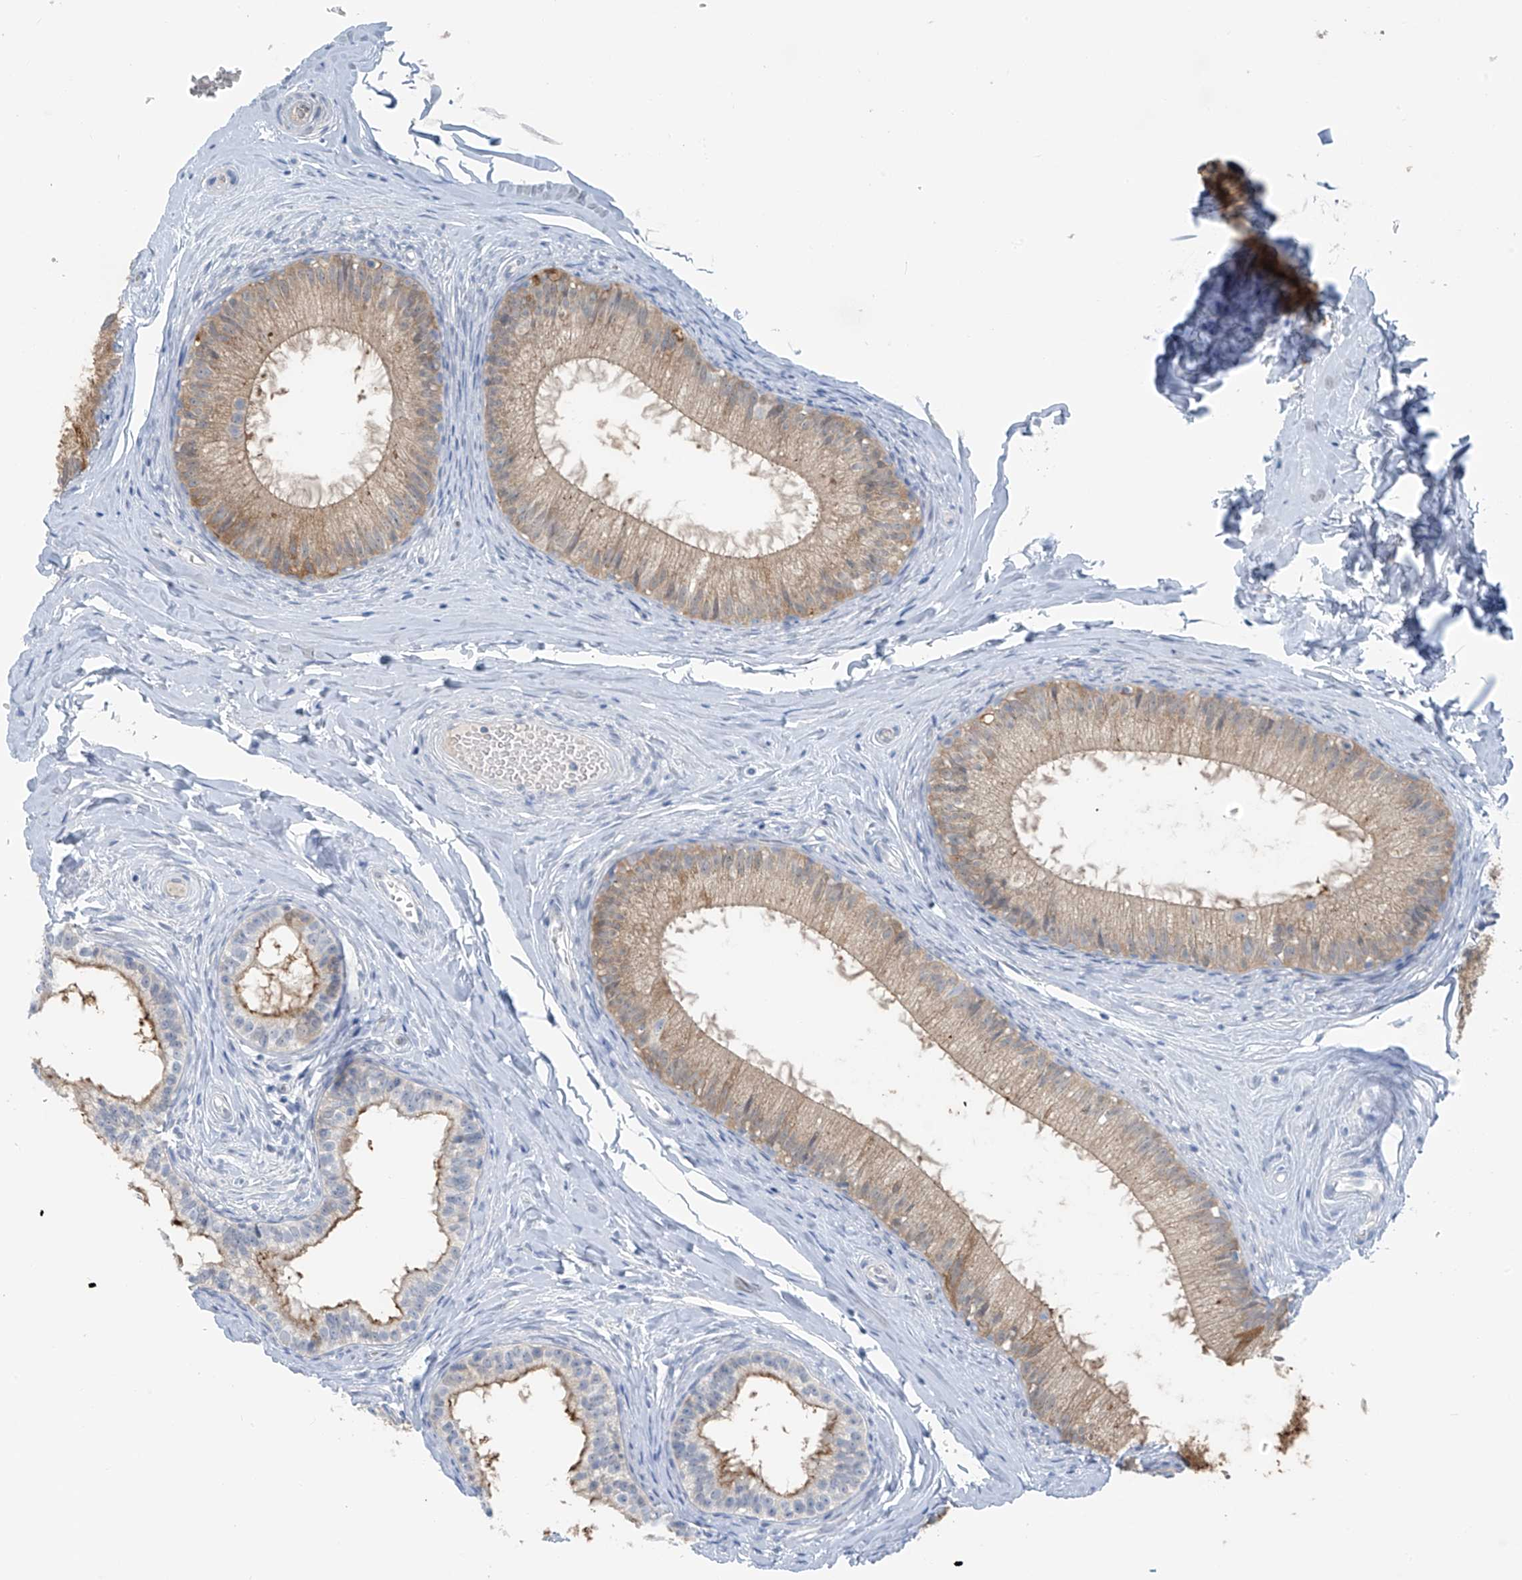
{"staining": {"intensity": "moderate", "quantity": "25%-75%", "location": "cytoplasmic/membranous"}, "tissue": "epididymis", "cell_type": "Glandular cells", "image_type": "normal", "snomed": [{"axis": "morphology", "description": "Normal tissue, NOS"}, {"axis": "topography", "description": "Epididymis"}], "caption": "A histopathology image showing moderate cytoplasmic/membranous expression in approximately 25%-75% of glandular cells in unremarkable epididymis, as visualized by brown immunohistochemical staining.", "gene": "ZNF793", "patient": {"sex": "male", "age": 34}}